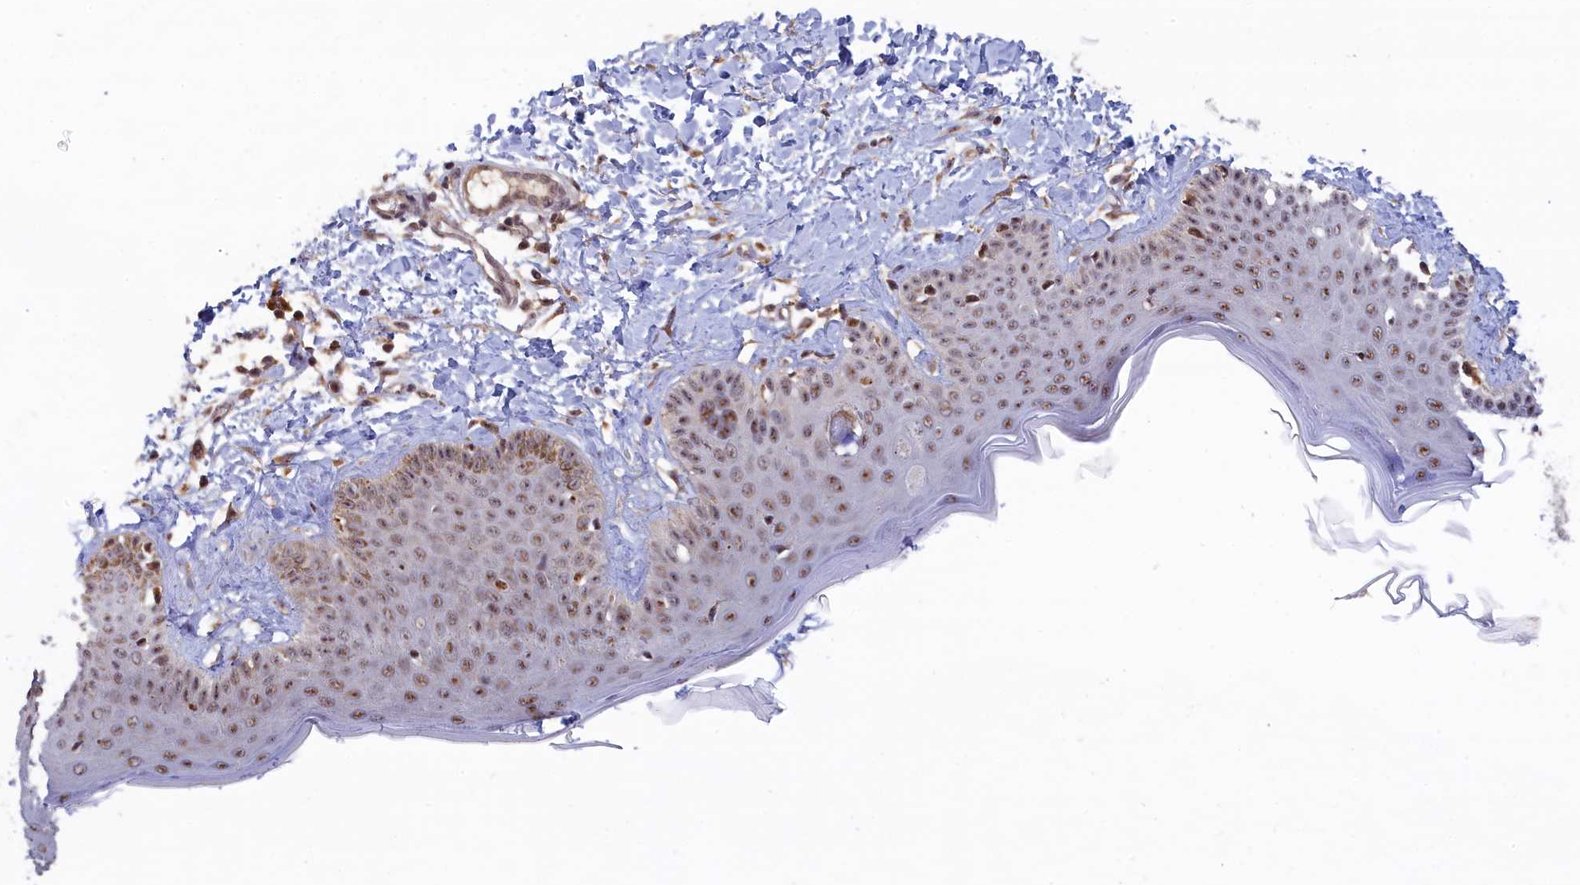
{"staining": {"intensity": "strong", "quantity": ">75%", "location": "nuclear"}, "tissue": "skin", "cell_type": "Fibroblasts", "image_type": "normal", "snomed": [{"axis": "morphology", "description": "Normal tissue, NOS"}, {"axis": "topography", "description": "Skin"}], "caption": "Protein expression analysis of normal skin reveals strong nuclear staining in approximately >75% of fibroblasts.", "gene": "TAB1", "patient": {"sex": "male", "age": 52}}